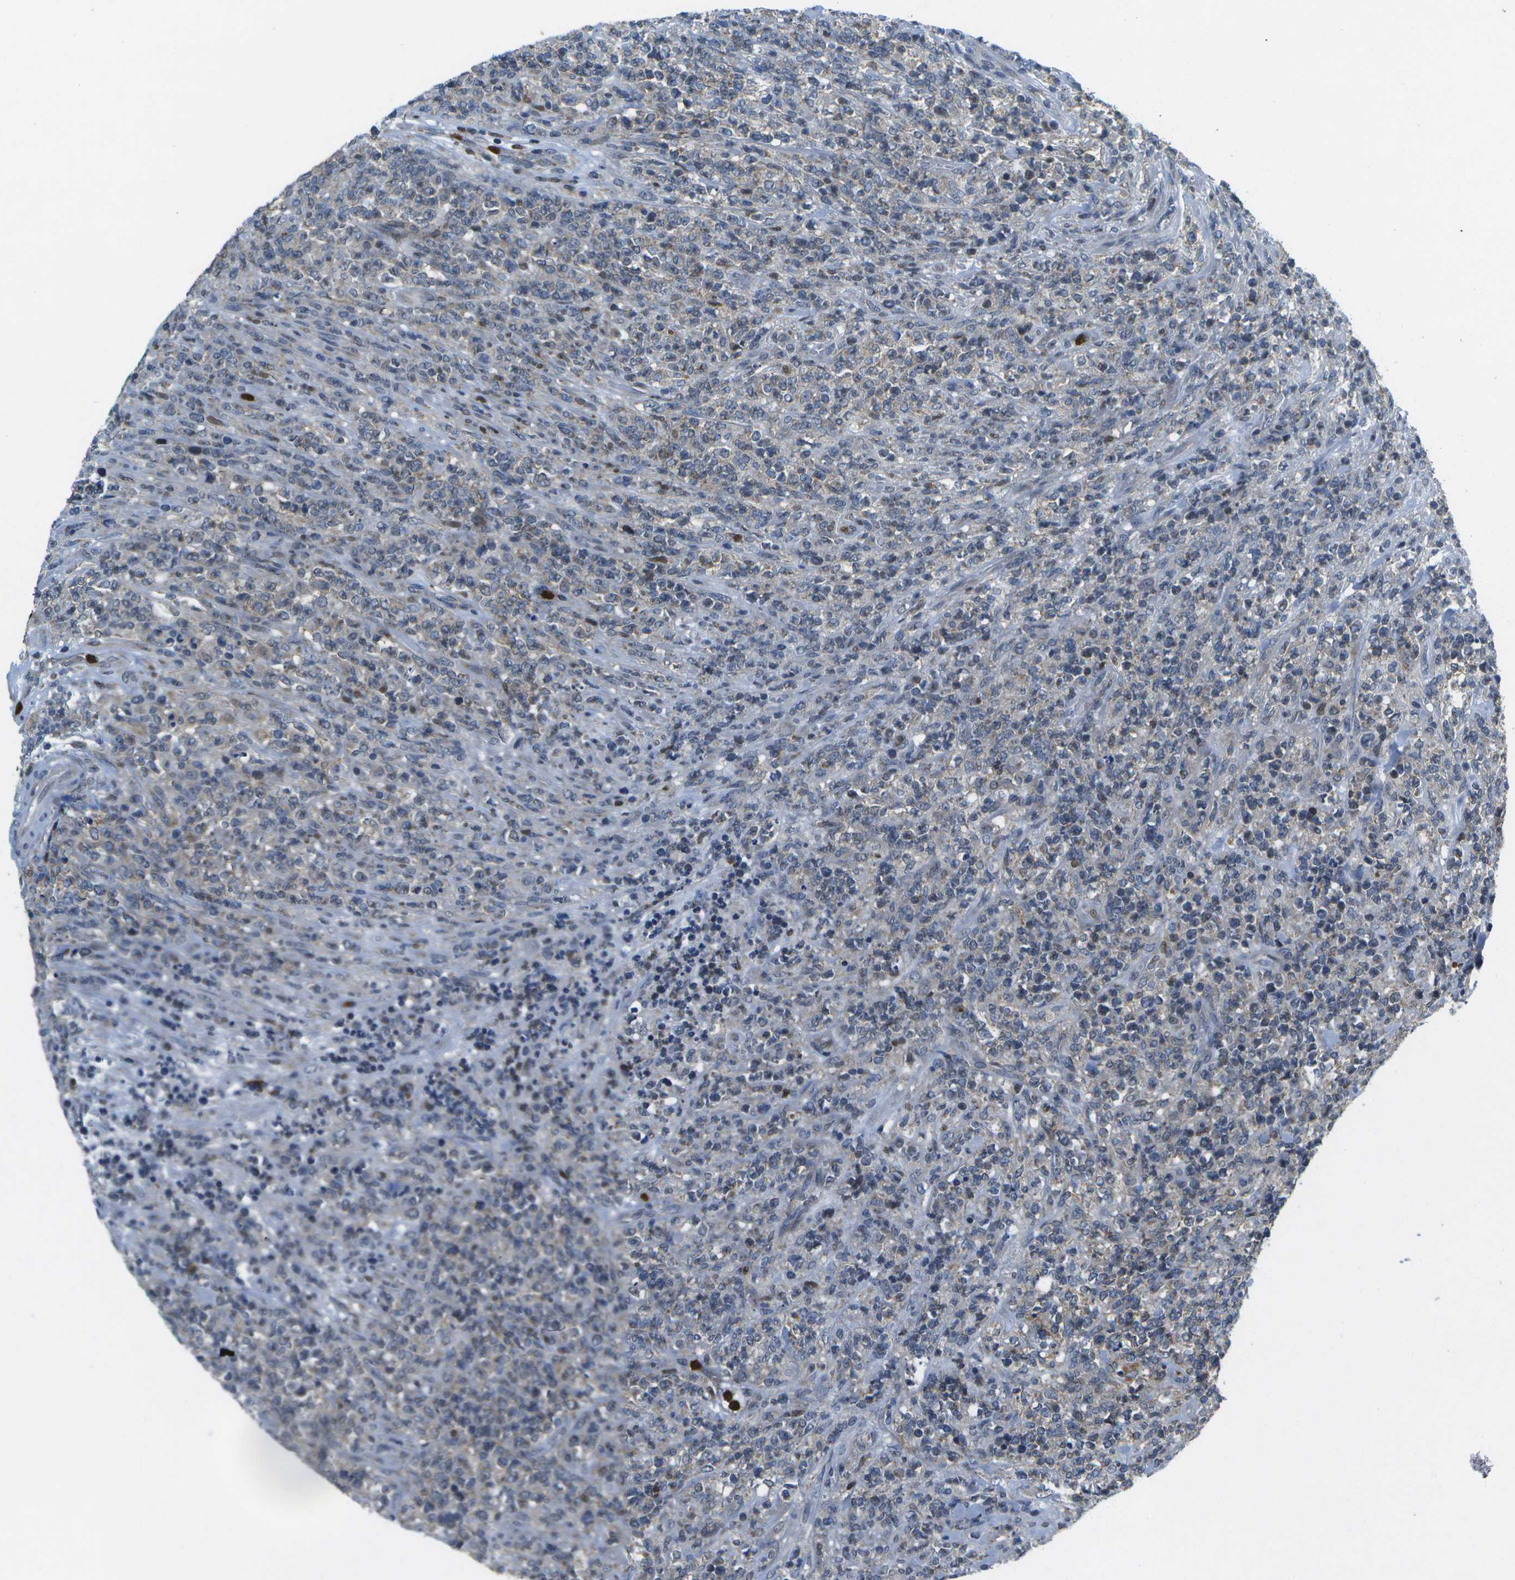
{"staining": {"intensity": "negative", "quantity": "none", "location": "none"}, "tissue": "lymphoma", "cell_type": "Tumor cells", "image_type": "cancer", "snomed": [{"axis": "morphology", "description": "Malignant lymphoma, non-Hodgkin's type, High grade"}, {"axis": "topography", "description": "Soft tissue"}], "caption": "The immunohistochemistry (IHC) image has no significant positivity in tumor cells of lymphoma tissue.", "gene": "GALNT15", "patient": {"sex": "male", "age": 18}}